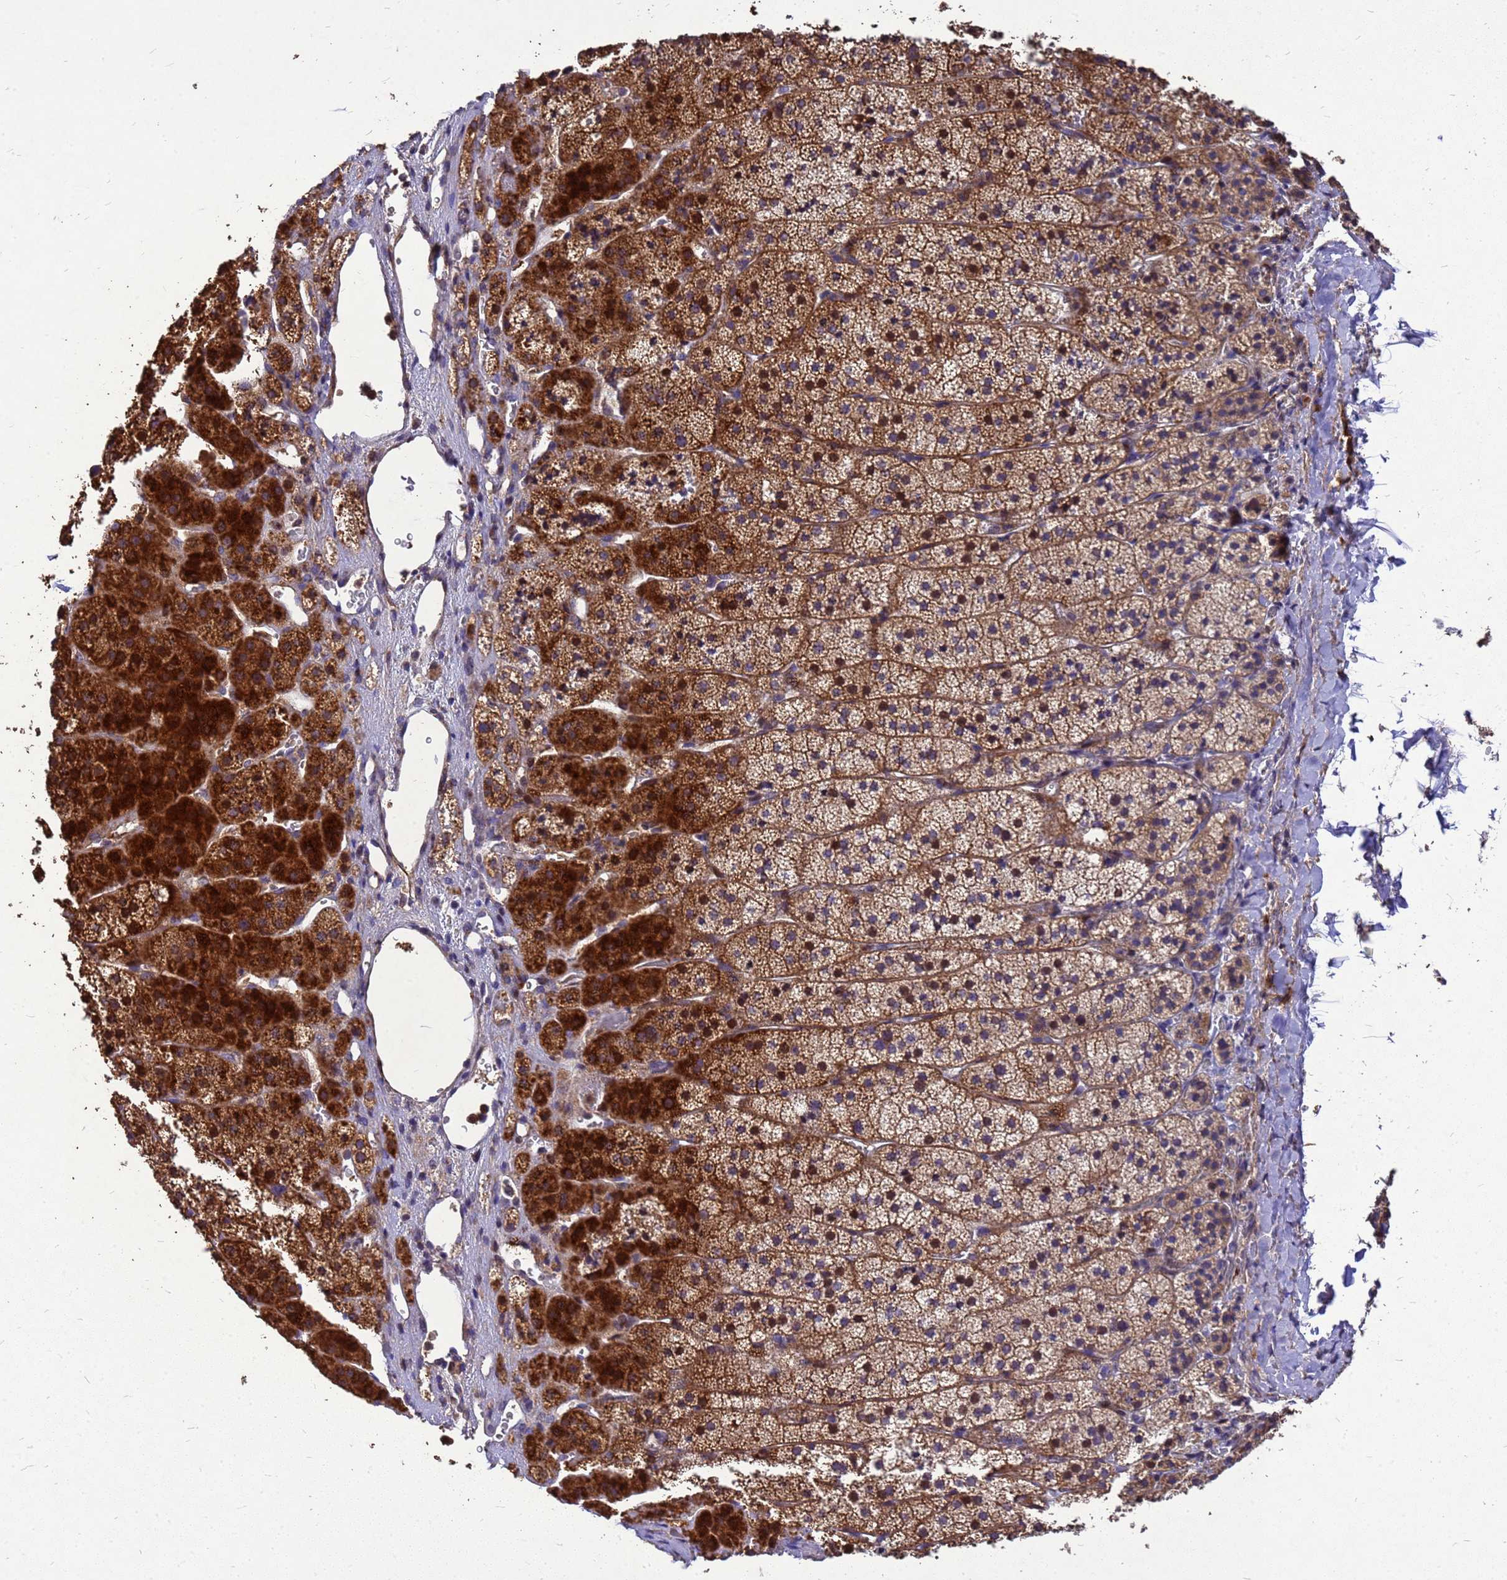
{"staining": {"intensity": "strong", "quantity": ">75%", "location": "cytoplasmic/membranous"}, "tissue": "adrenal gland", "cell_type": "Glandular cells", "image_type": "normal", "snomed": [{"axis": "morphology", "description": "Normal tissue, NOS"}, {"axis": "topography", "description": "Adrenal gland"}], "caption": "IHC image of unremarkable adrenal gland: human adrenal gland stained using immunohistochemistry (IHC) displays high levels of strong protein expression localized specifically in the cytoplasmic/membranous of glandular cells, appearing as a cytoplasmic/membranous brown color.", "gene": "RSPRY1", "patient": {"sex": "female", "age": 44}}